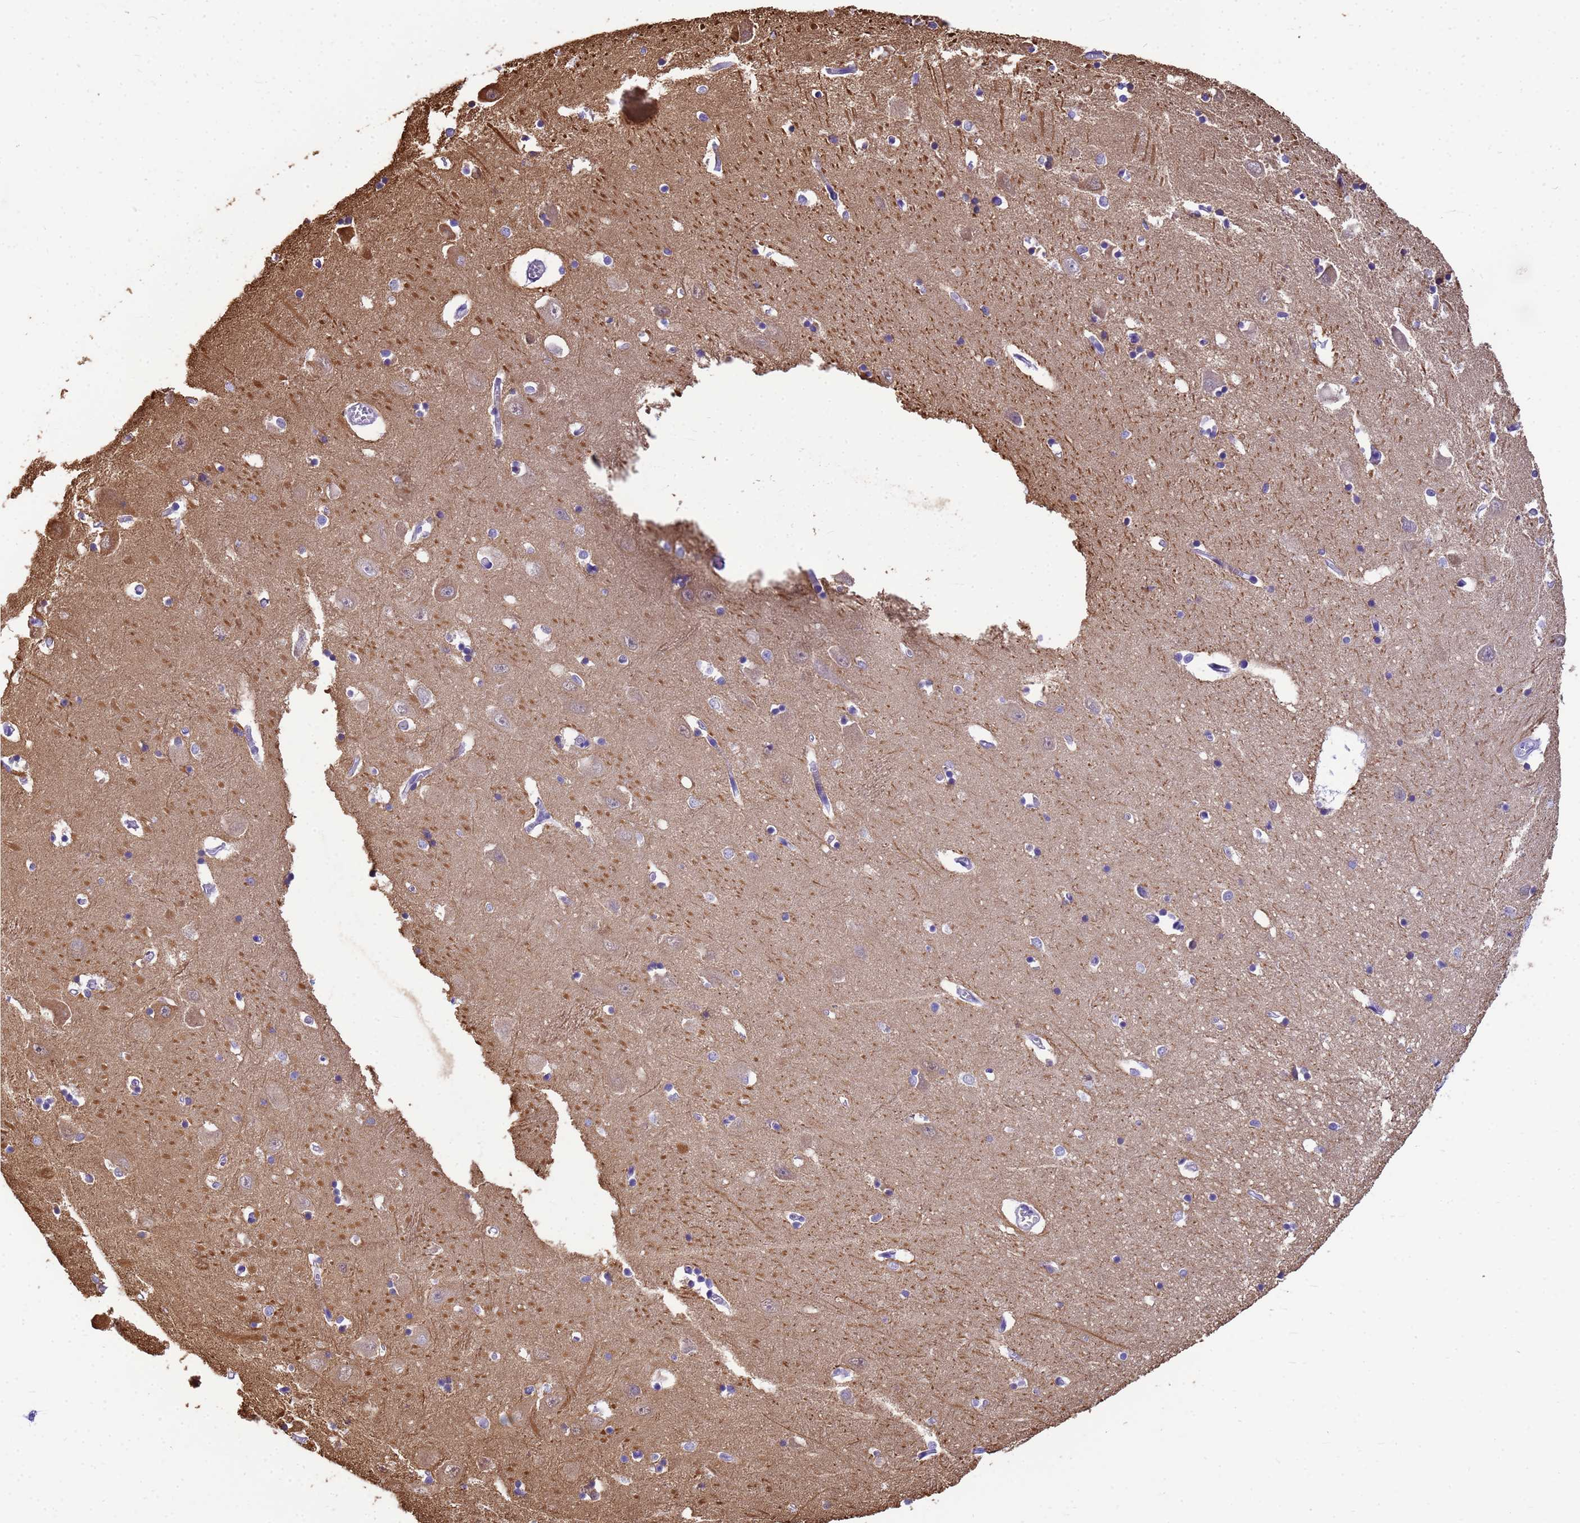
{"staining": {"intensity": "weak", "quantity": "<25%", "location": "cytoplasmic/membranous"}, "tissue": "hippocampus", "cell_type": "Glial cells", "image_type": "normal", "snomed": [{"axis": "morphology", "description": "Normal tissue, NOS"}, {"axis": "topography", "description": "Hippocampus"}], "caption": "Glial cells are negative for protein expression in unremarkable human hippocampus. (Brightfield microscopy of DAB (3,3'-diaminobenzidine) immunohistochemistry (IHC) at high magnification).", "gene": "ENSG00000198211", "patient": {"sex": "male", "age": 70}}